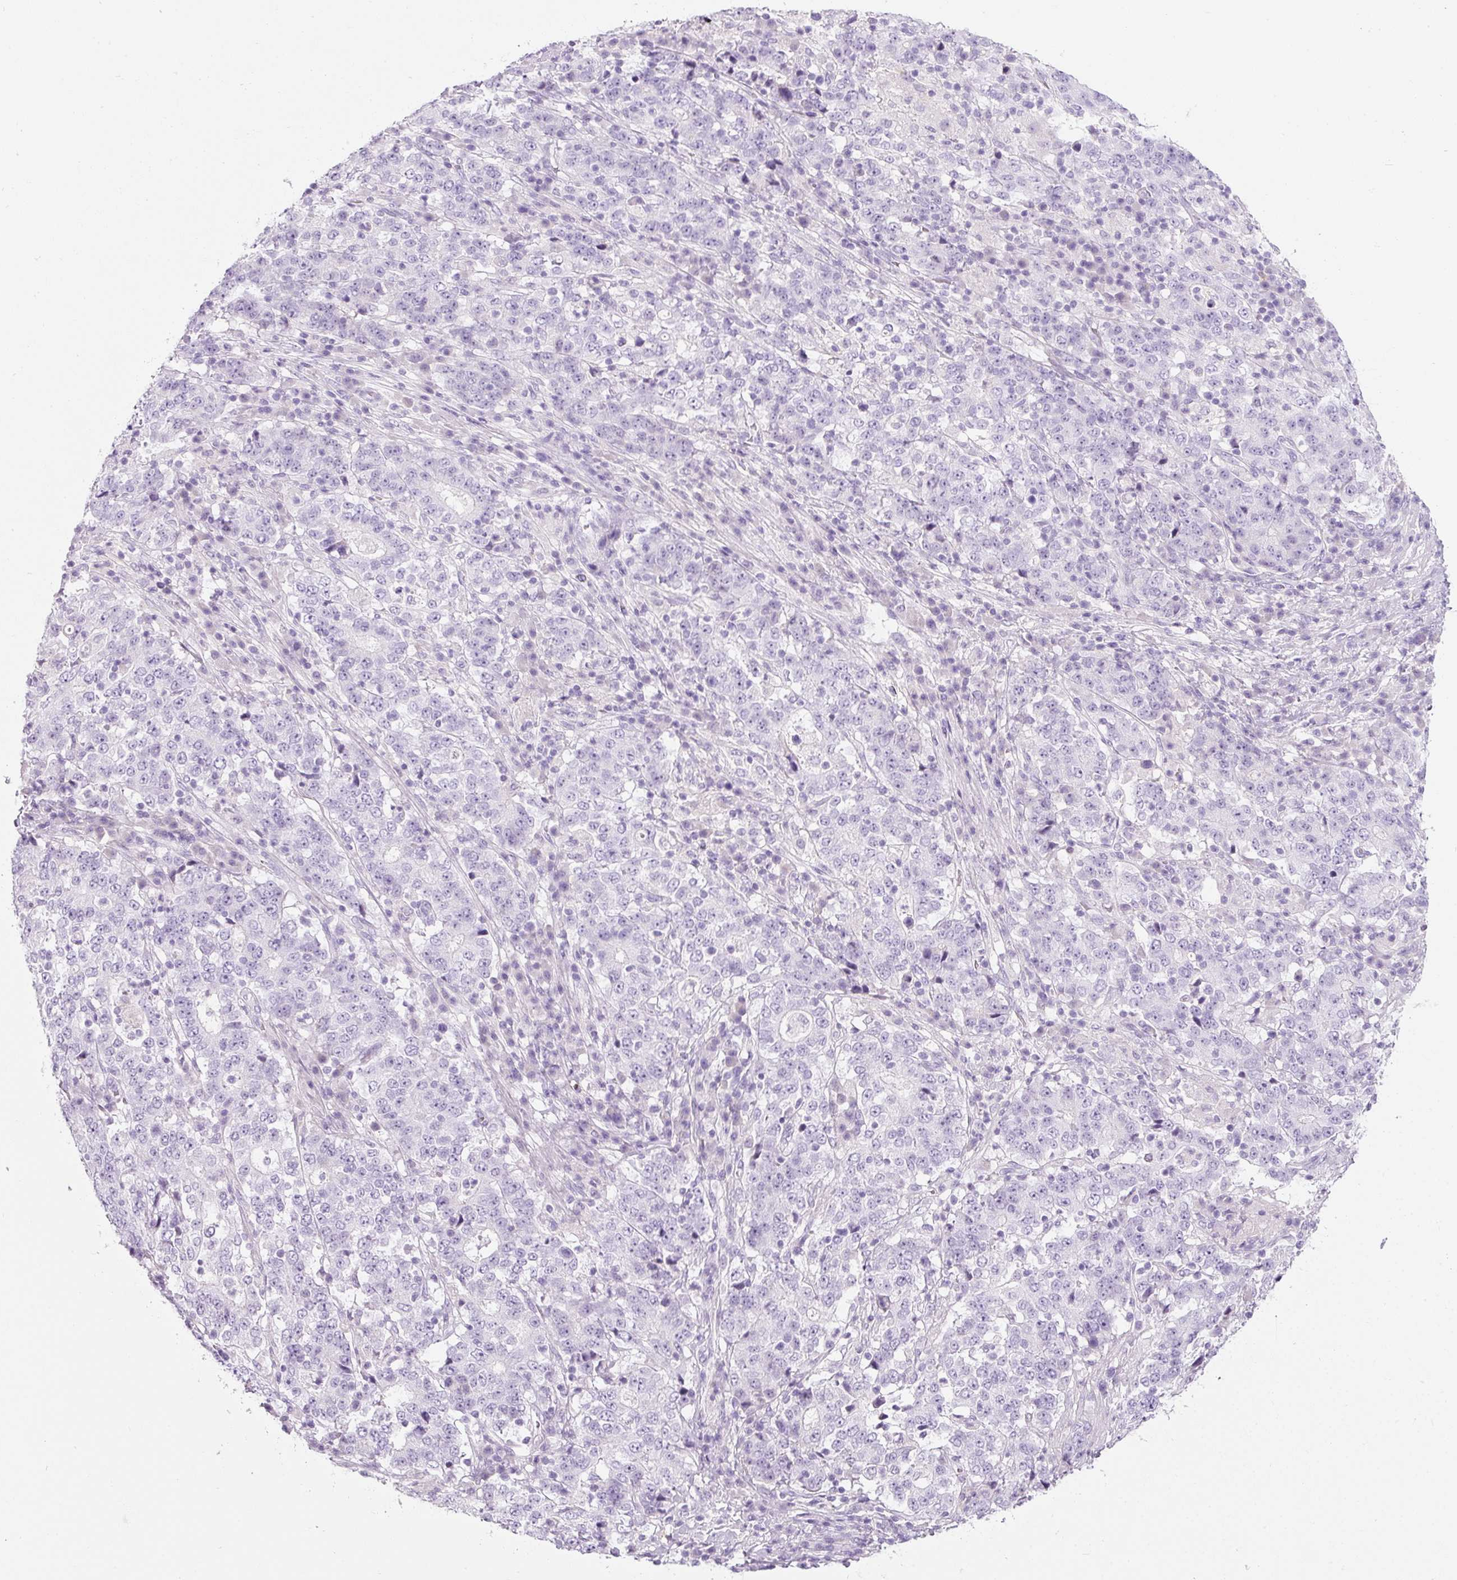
{"staining": {"intensity": "negative", "quantity": "none", "location": "none"}, "tissue": "stomach cancer", "cell_type": "Tumor cells", "image_type": "cancer", "snomed": [{"axis": "morphology", "description": "Adenocarcinoma, NOS"}, {"axis": "topography", "description": "Stomach"}], "caption": "Protein analysis of stomach adenocarcinoma reveals no significant staining in tumor cells.", "gene": "DNM1", "patient": {"sex": "male", "age": 59}}